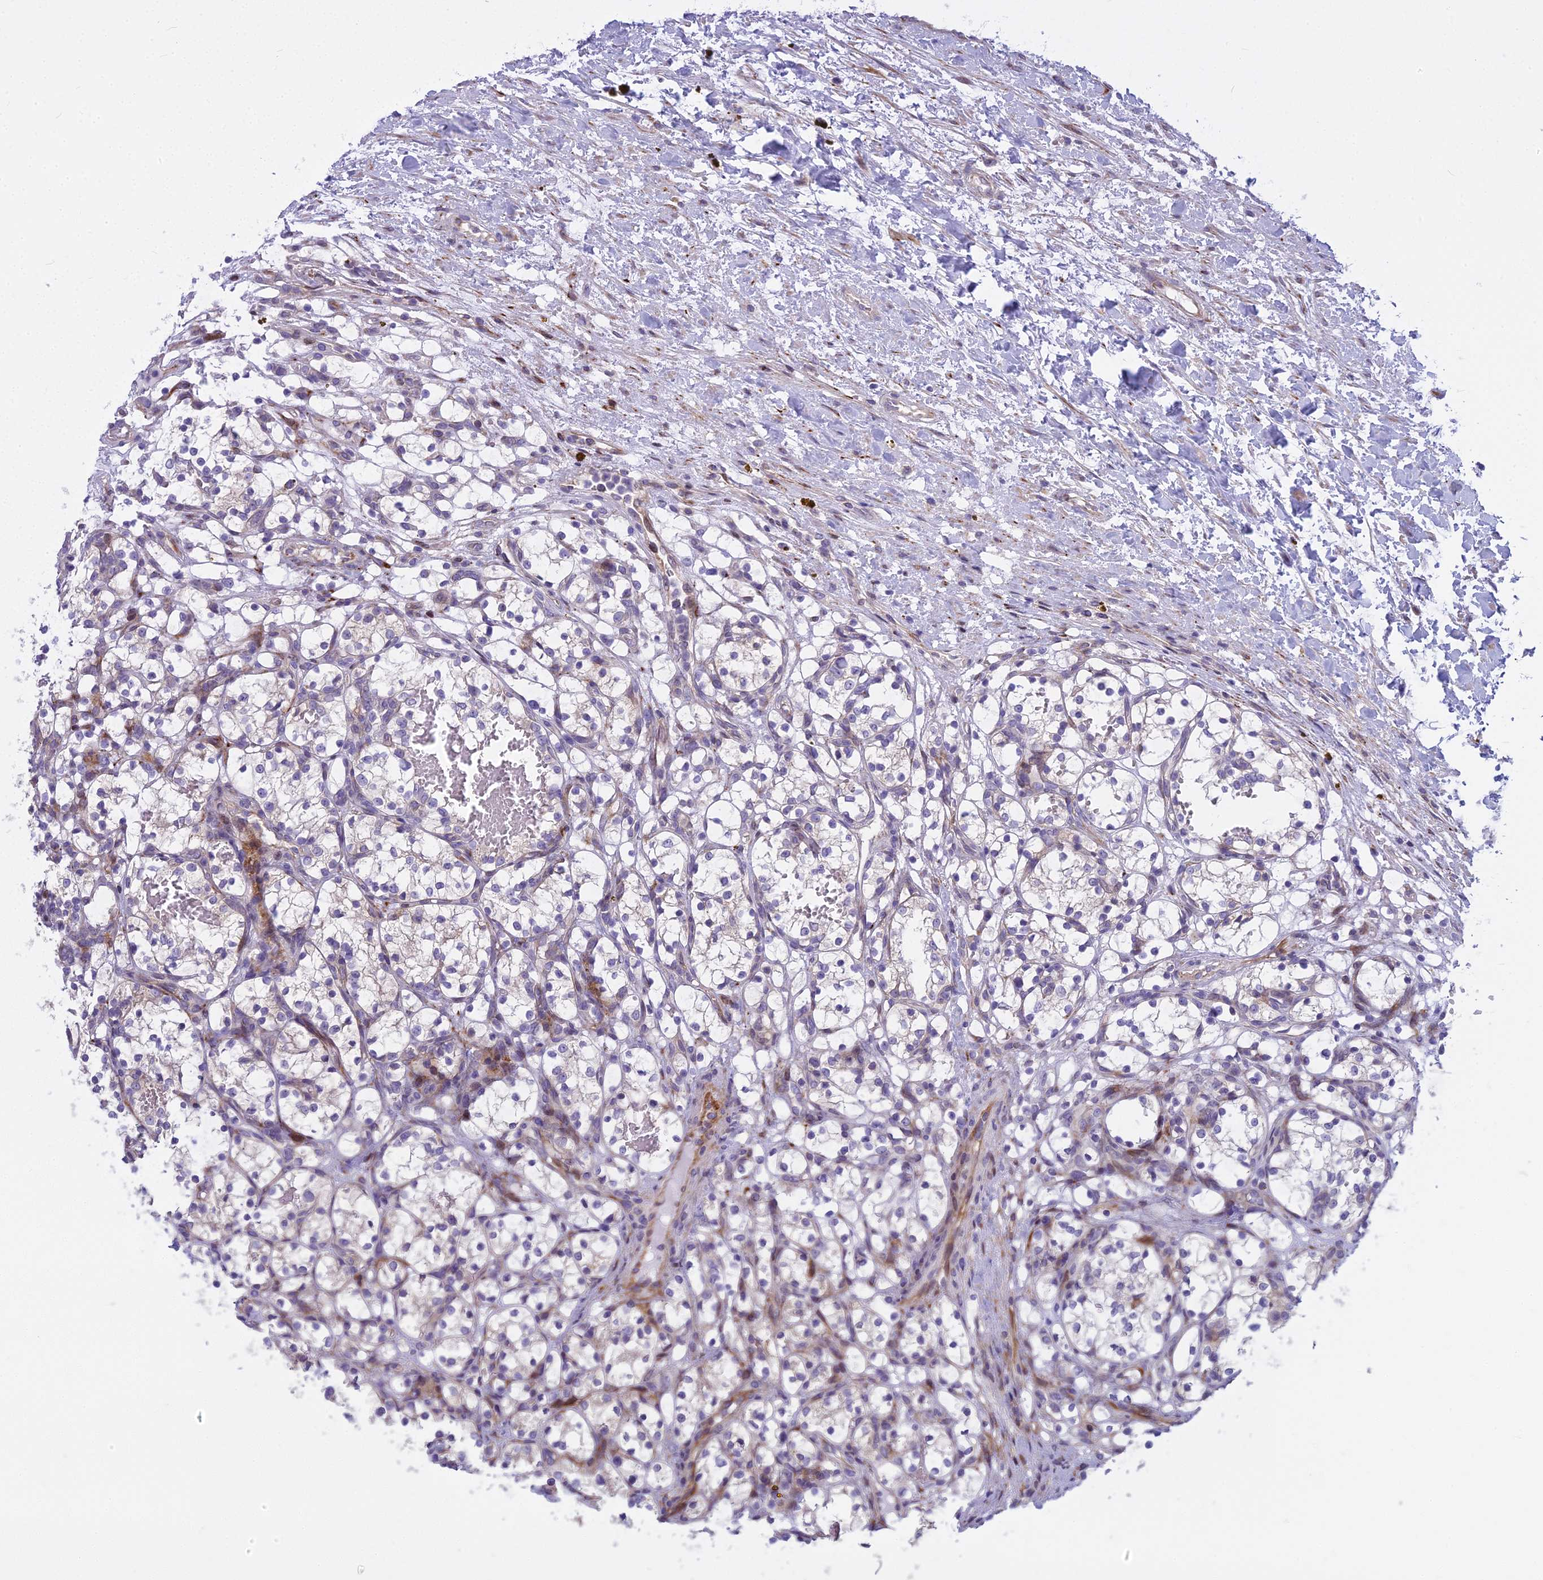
{"staining": {"intensity": "negative", "quantity": "none", "location": "none"}, "tissue": "renal cancer", "cell_type": "Tumor cells", "image_type": "cancer", "snomed": [{"axis": "morphology", "description": "Adenocarcinoma, NOS"}, {"axis": "topography", "description": "Kidney"}], "caption": "Tumor cells show no significant staining in renal adenocarcinoma.", "gene": "PCDHB14", "patient": {"sex": "female", "age": 69}}